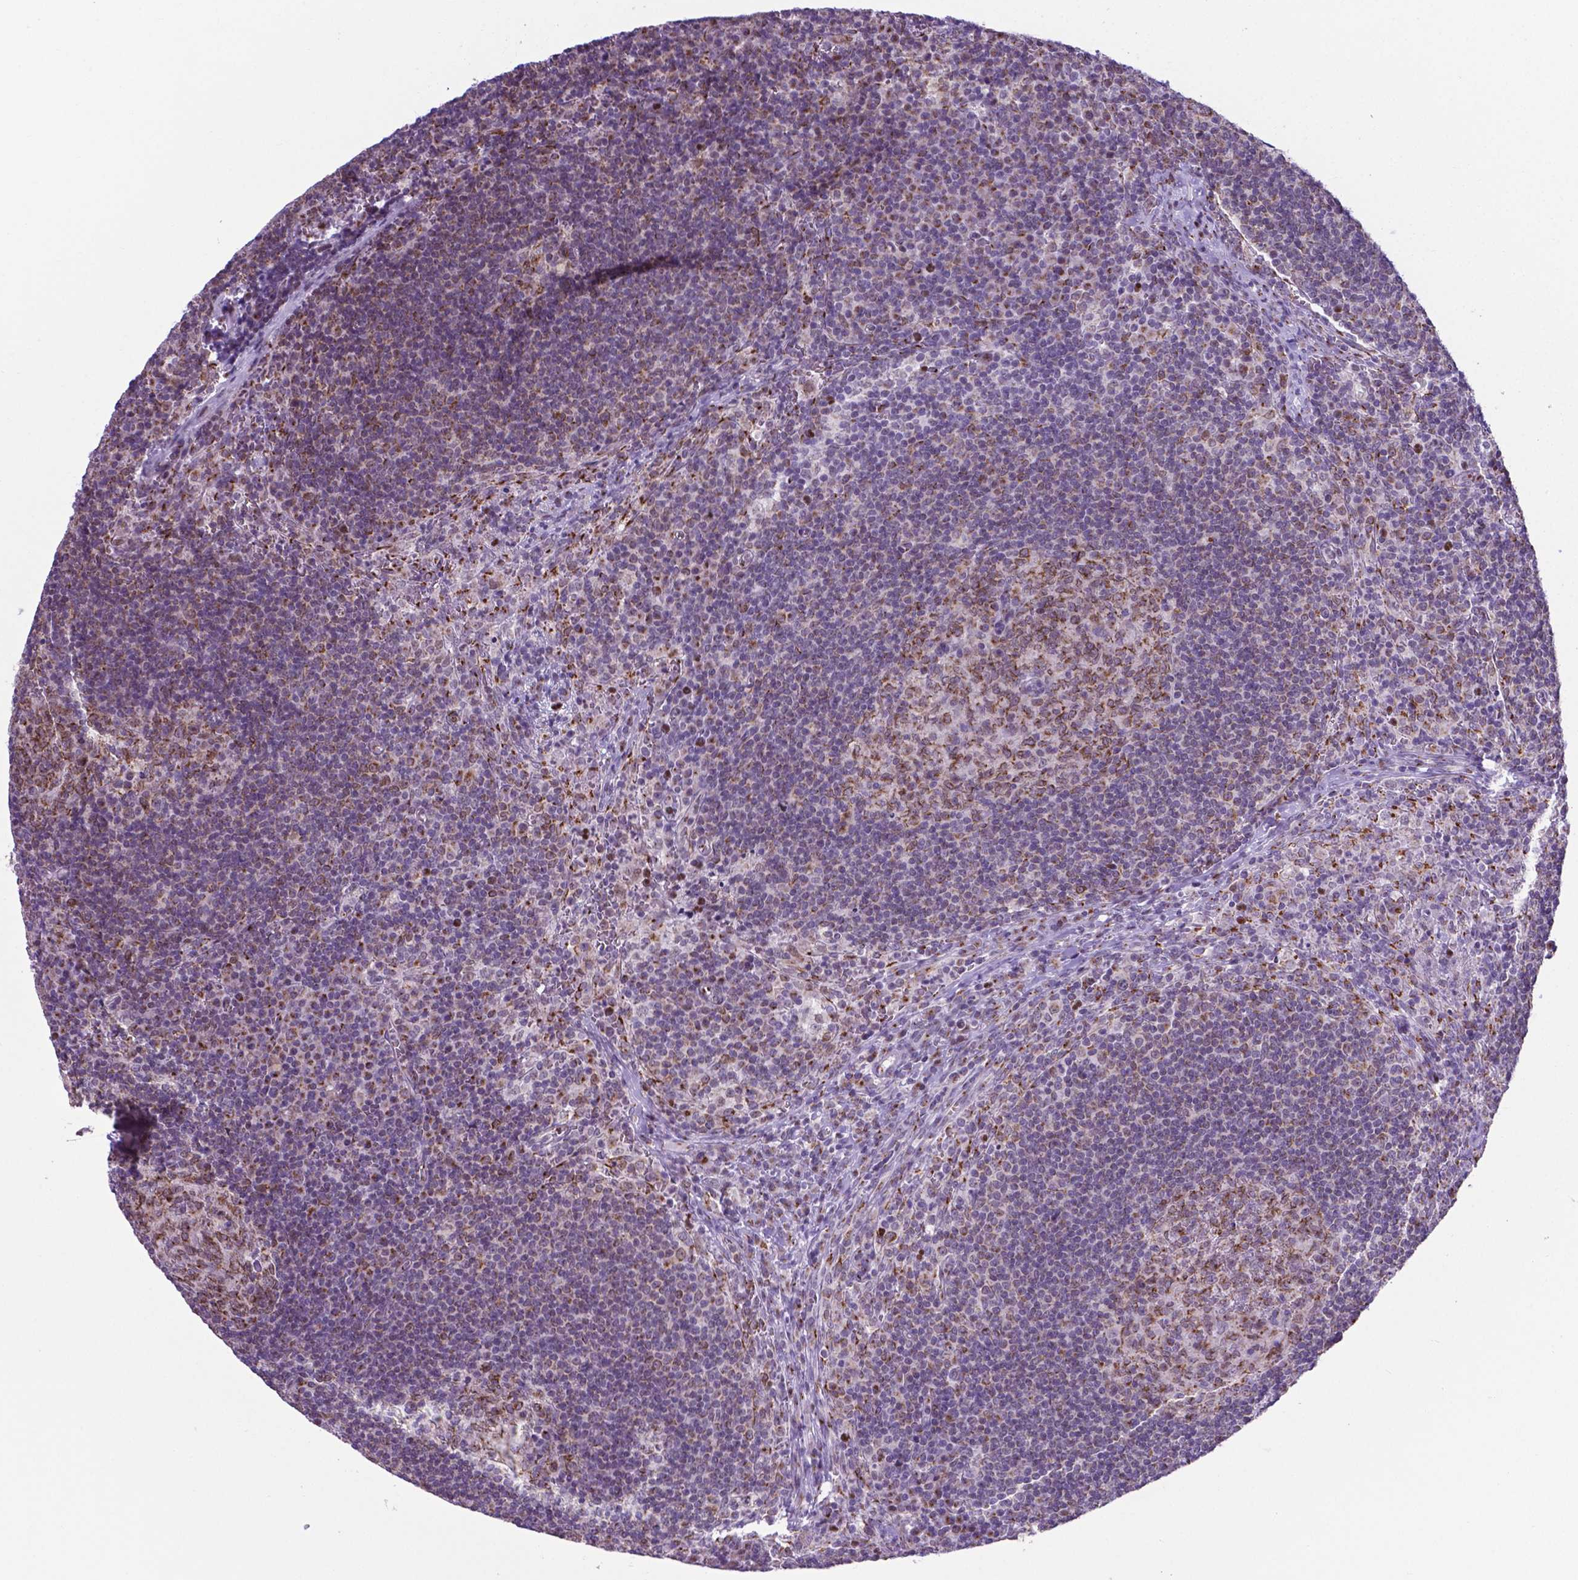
{"staining": {"intensity": "moderate", "quantity": "25%-75%", "location": "cytoplasmic/membranous"}, "tissue": "lymph node", "cell_type": "Germinal center cells", "image_type": "normal", "snomed": [{"axis": "morphology", "description": "Normal tissue, NOS"}, {"axis": "topography", "description": "Lymph node"}], "caption": "Normal lymph node was stained to show a protein in brown. There is medium levels of moderate cytoplasmic/membranous staining in about 25%-75% of germinal center cells.", "gene": "MRPL10", "patient": {"sex": "male", "age": 67}}